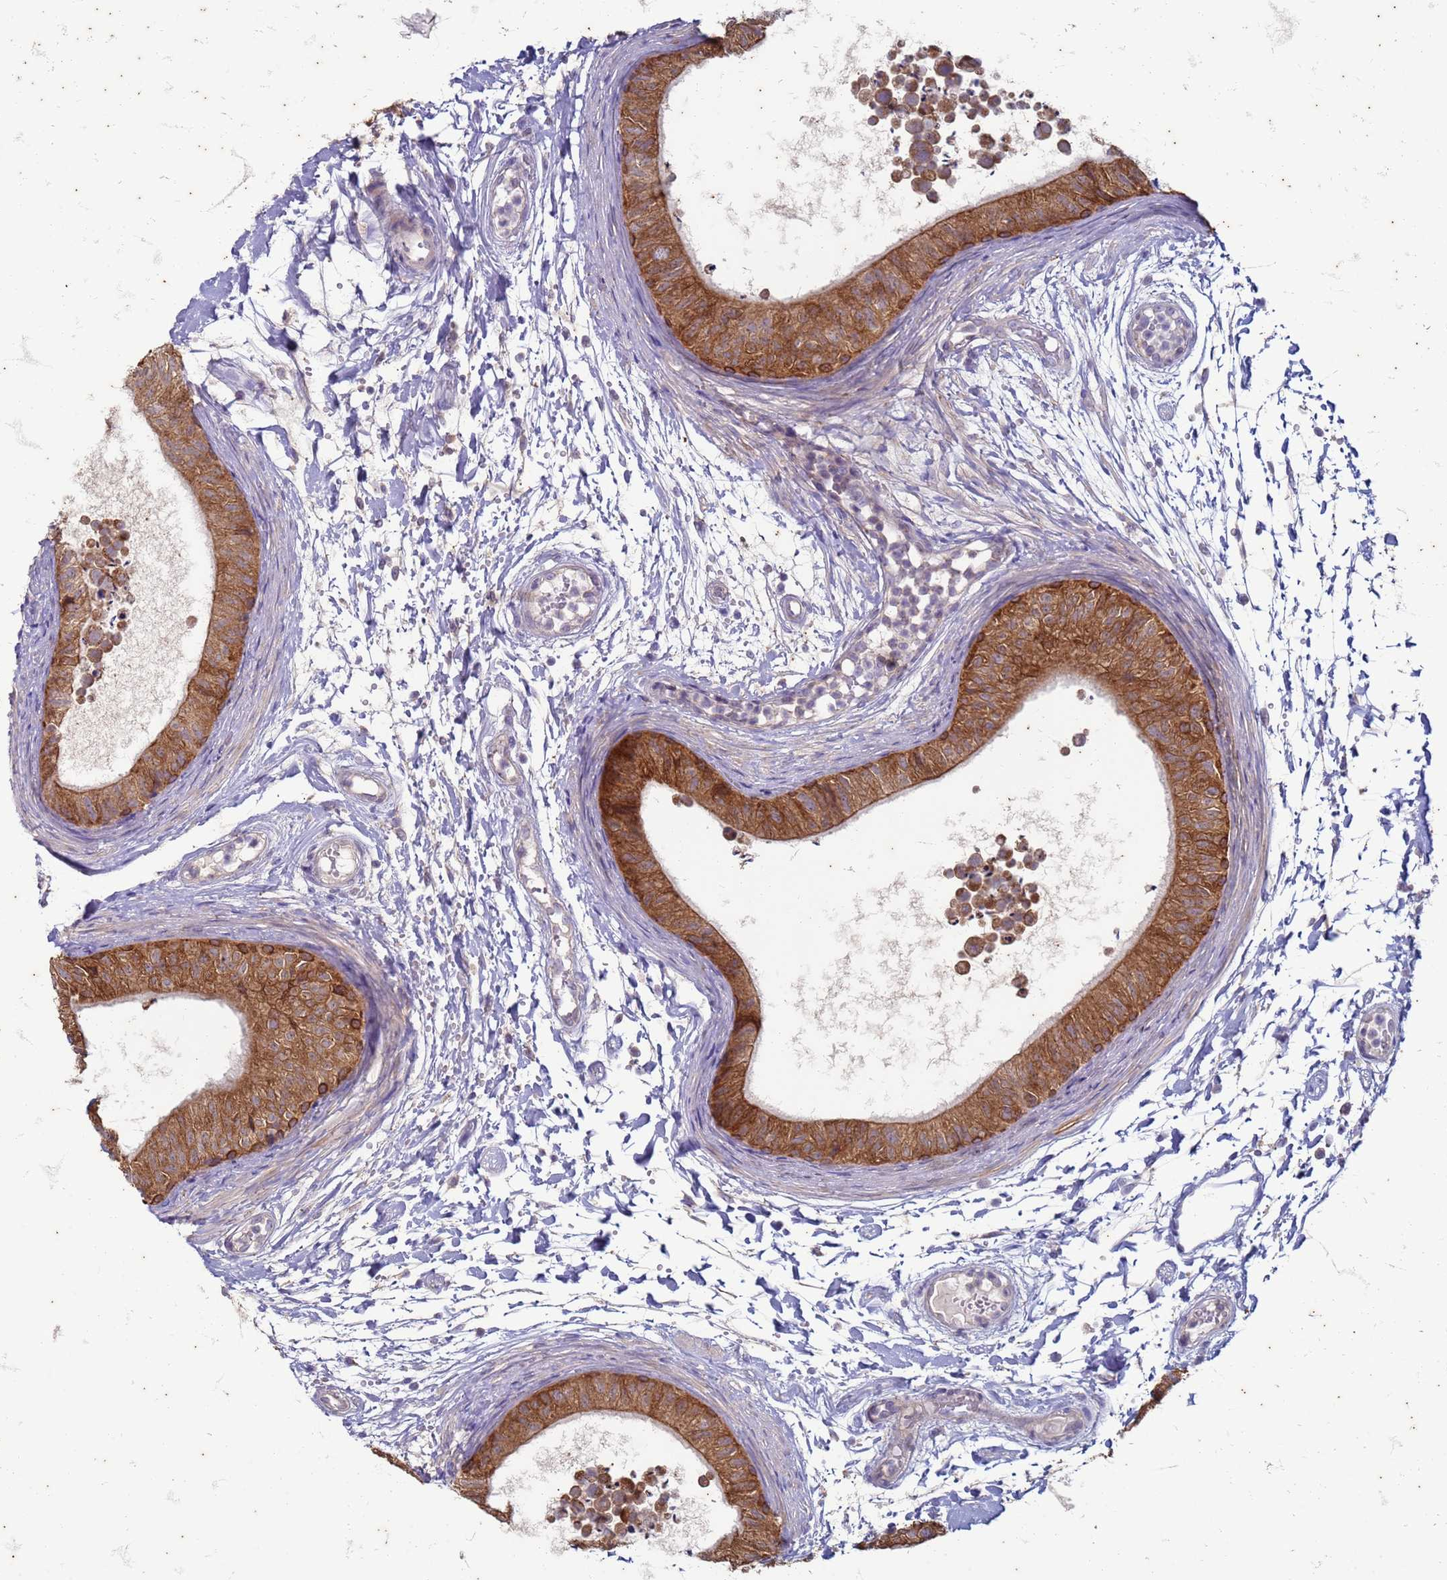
{"staining": {"intensity": "strong", "quantity": ">75%", "location": "cytoplasmic/membranous"}, "tissue": "epididymis", "cell_type": "Glandular cells", "image_type": "normal", "snomed": [{"axis": "morphology", "description": "Normal tissue, NOS"}, {"axis": "topography", "description": "Epididymis"}], "caption": "An immunohistochemistry (IHC) photomicrograph of benign tissue is shown. Protein staining in brown shows strong cytoplasmic/membranous positivity in epididymis within glandular cells.", "gene": "SUCO", "patient": {"sex": "male", "age": 15}}